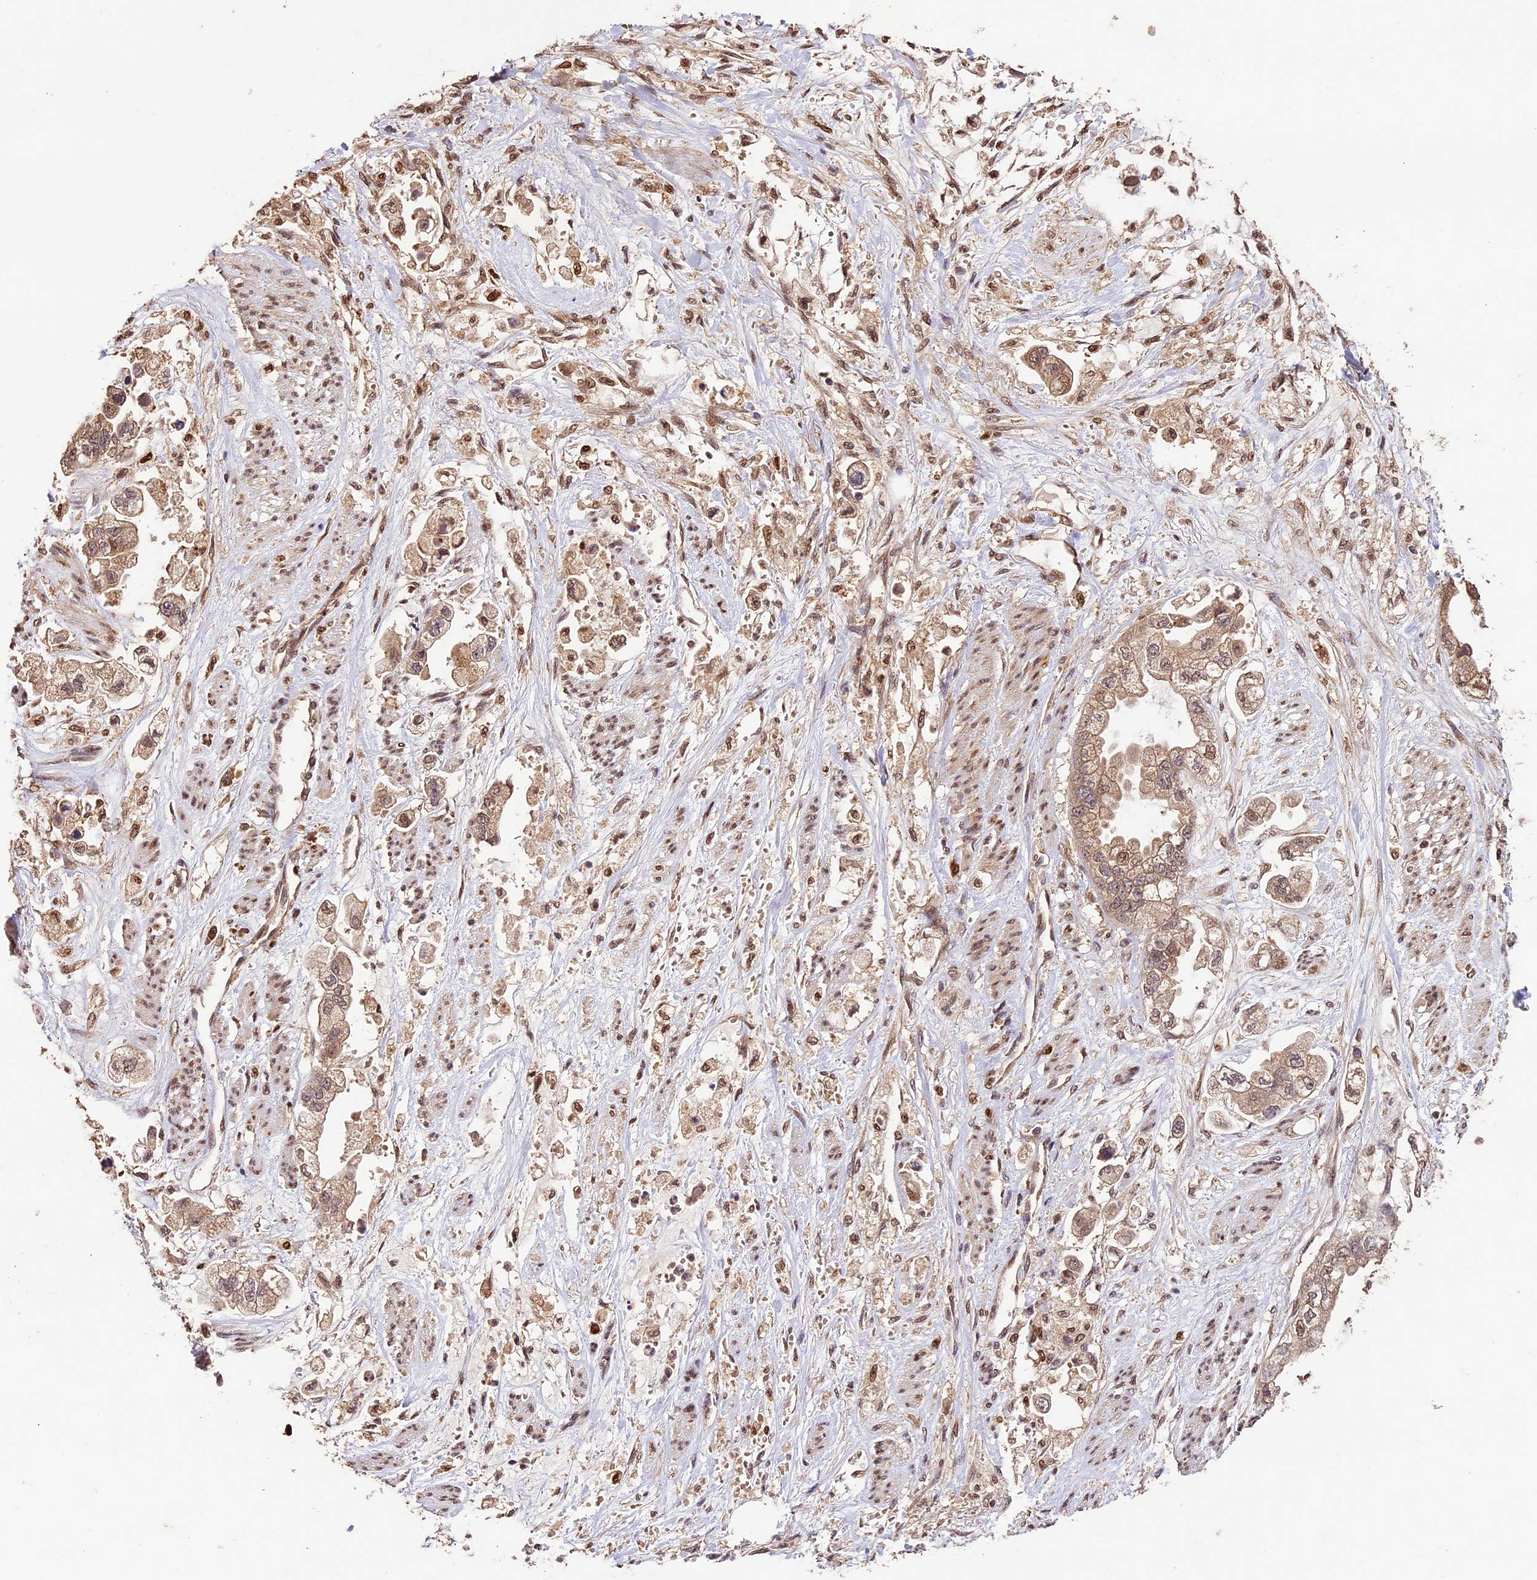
{"staining": {"intensity": "moderate", "quantity": ">75%", "location": "cytoplasmic/membranous,nuclear"}, "tissue": "stomach cancer", "cell_type": "Tumor cells", "image_type": "cancer", "snomed": [{"axis": "morphology", "description": "Adenocarcinoma, NOS"}, {"axis": "topography", "description": "Stomach"}], "caption": "Immunohistochemistry (IHC) histopathology image of neoplastic tissue: human adenocarcinoma (stomach) stained using immunohistochemistry demonstrates medium levels of moderate protein expression localized specifically in the cytoplasmic/membranous and nuclear of tumor cells, appearing as a cytoplasmic/membranous and nuclear brown color.", "gene": "CDKN2AIP", "patient": {"sex": "male", "age": 62}}